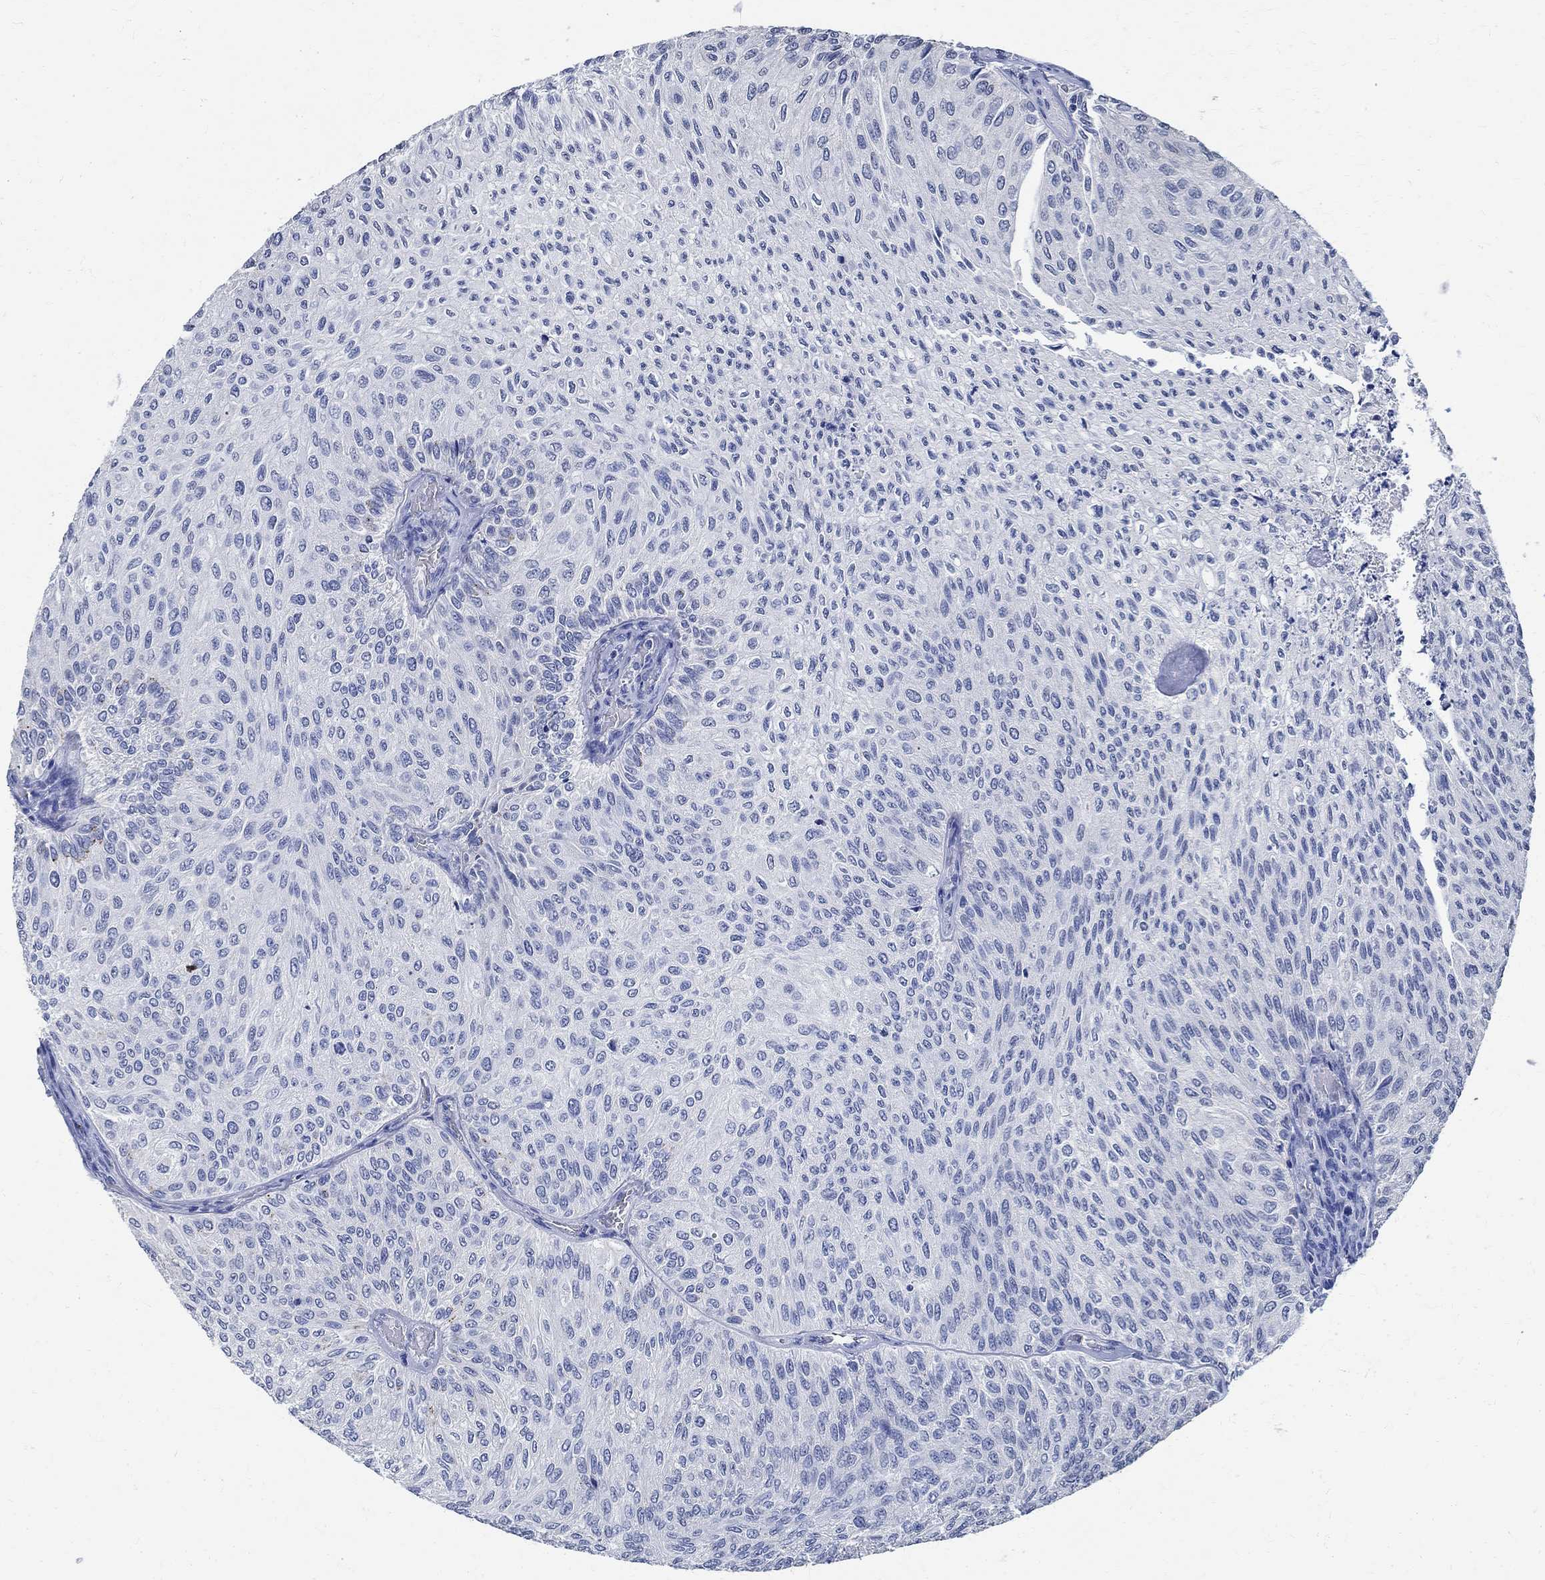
{"staining": {"intensity": "negative", "quantity": "none", "location": "none"}, "tissue": "urothelial cancer", "cell_type": "Tumor cells", "image_type": "cancer", "snomed": [{"axis": "morphology", "description": "Urothelial carcinoma, Low grade"}, {"axis": "topography", "description": "Urinary bladder"}], "caption": "An image of low-grade urothelial carcinoma stained for a protein shows no brown staining in tumor cells.", "gene": "TMEM221", "patient": {"sex": "male", "age": 78}}